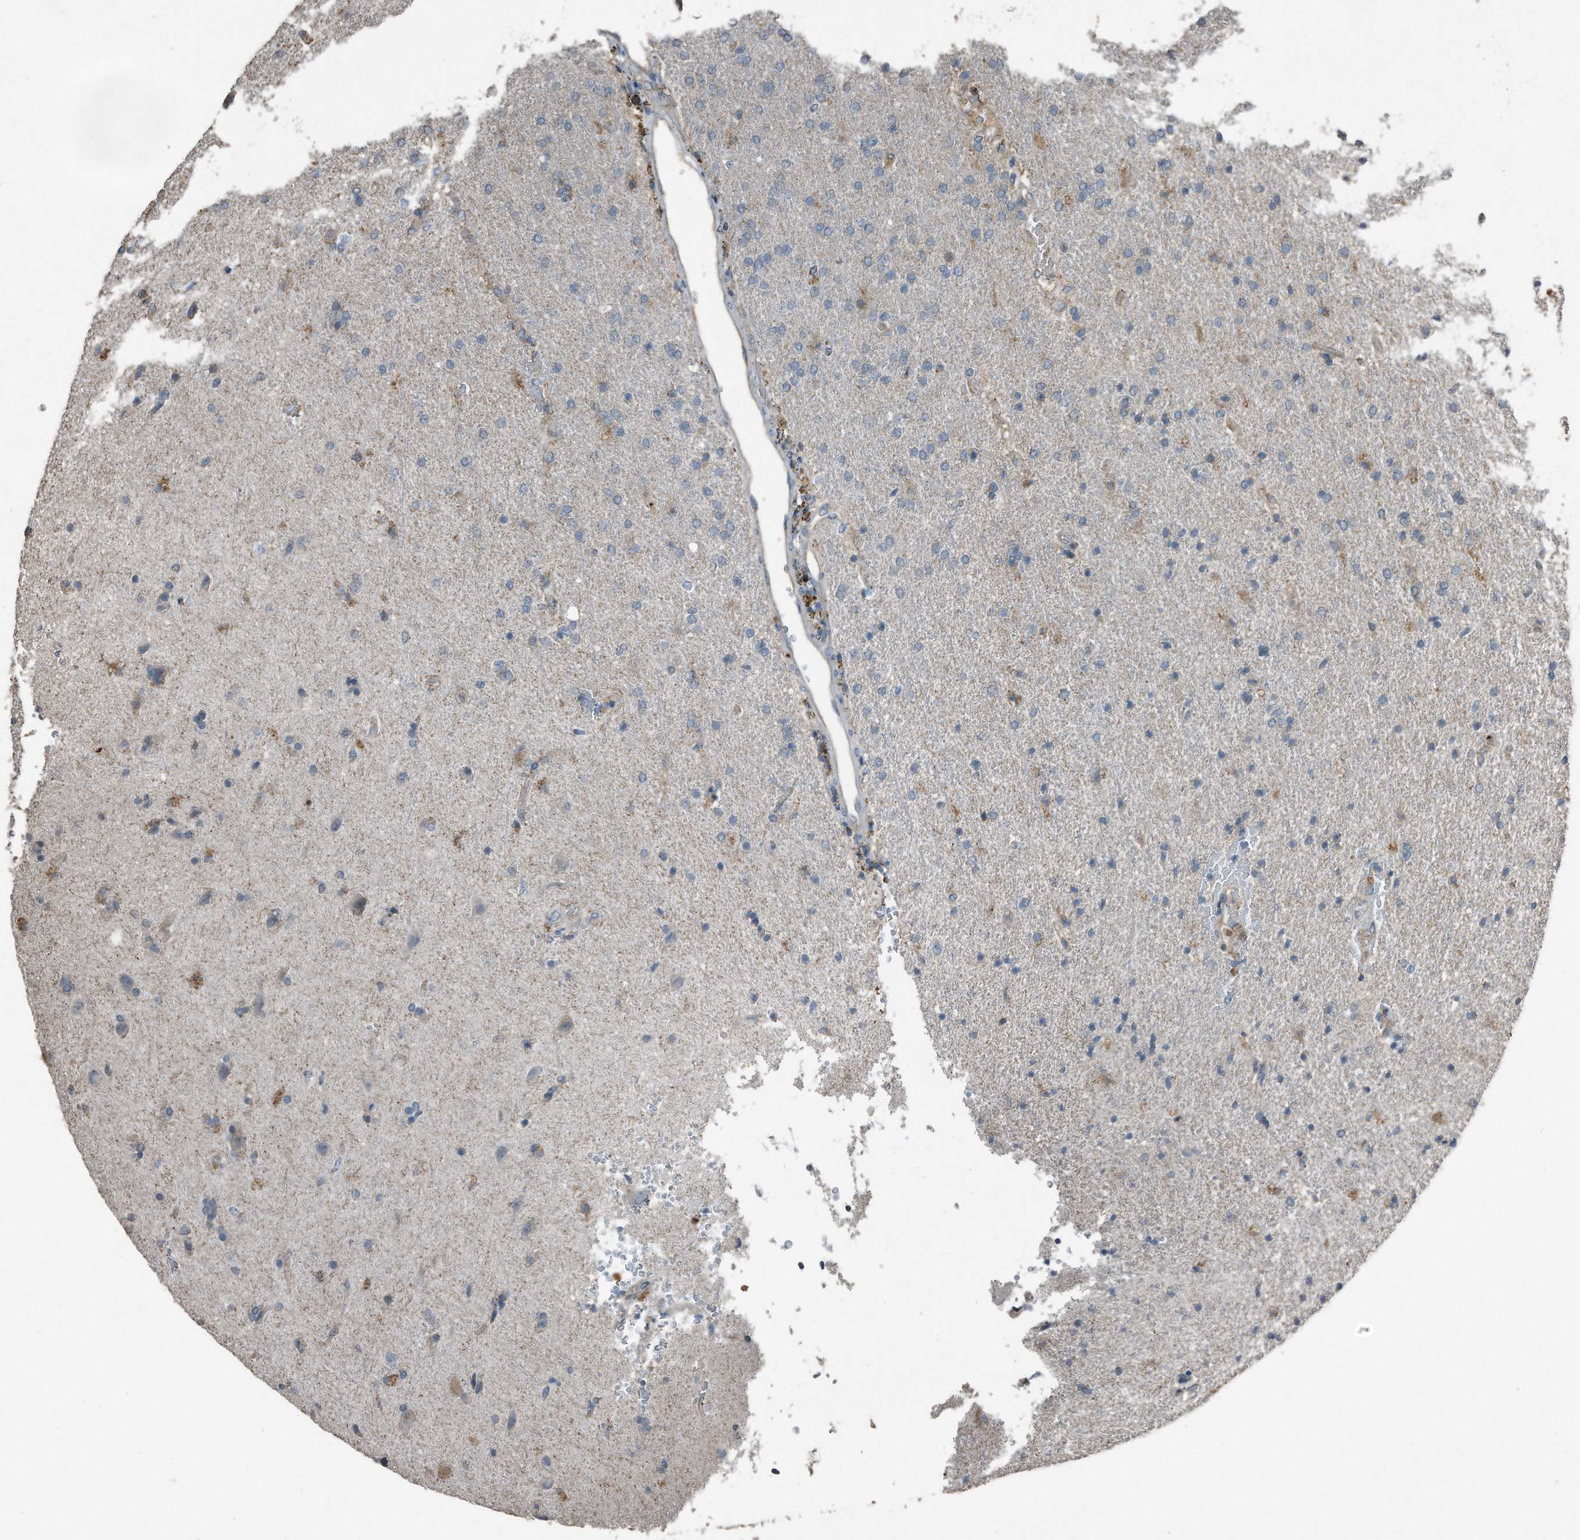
{"staining": {"intensity": "negative", "quantity": "none", "location": "none"}, "tissue": "glioma", "cell_type": "Tumor cells", "image_type": "cancer", "snomed": [{"axis": "morphology", "description": "Glioma, malignant, High grade"}, {"axis": "topography", "description": "Brain"}], "caption": "An immunohistochemistry image of glioma is shown. There is no staining in tumor cells of glioma.", "gene": "C9", "patient": {"sex": "male", "age": 72}}